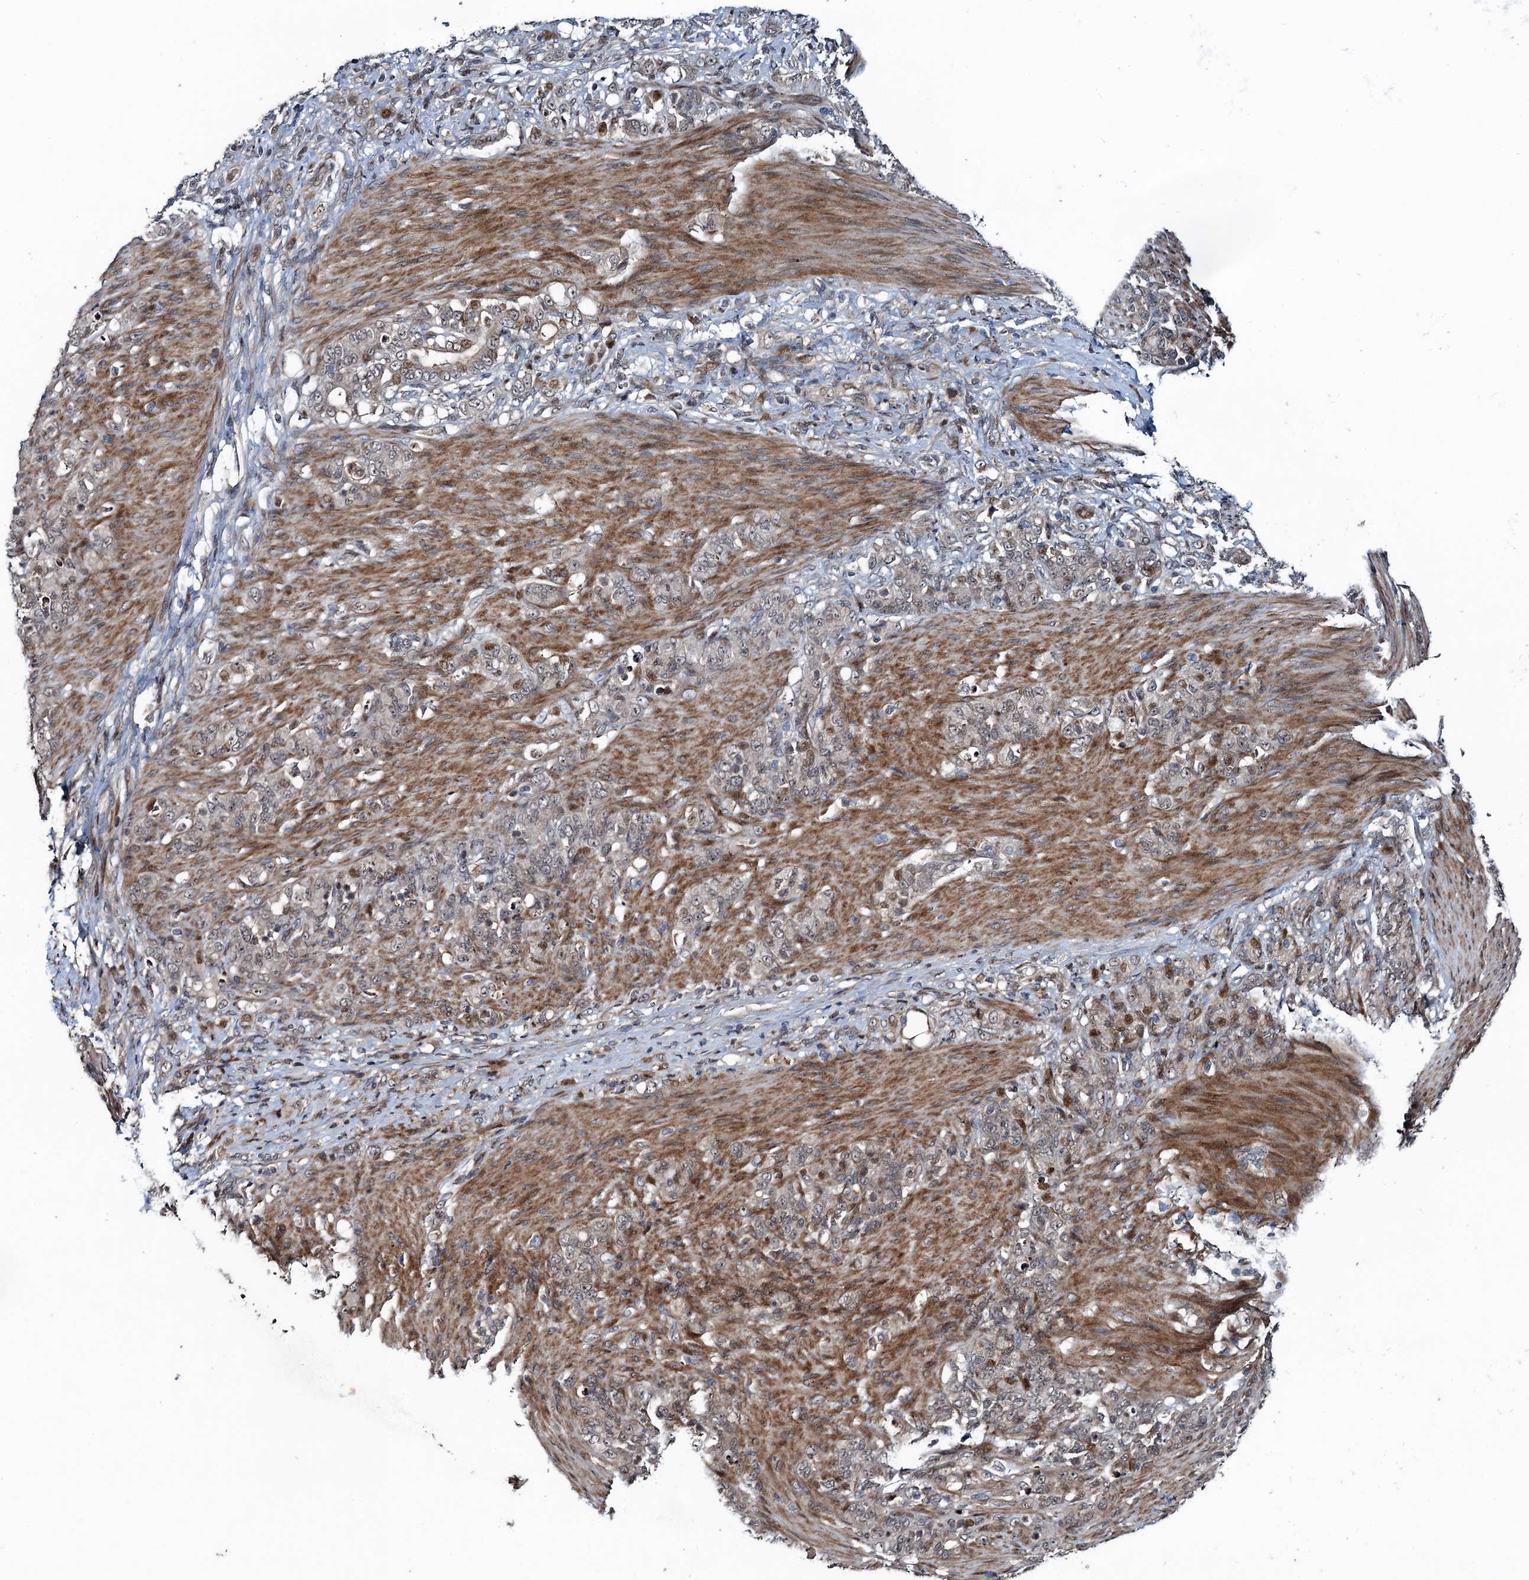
{"staining": {"intensity": "moderate", "quantity": "<25%", "location": "nuclear"}, "tissue": "stomach cancer", "cell_type": "Tumor cells", "image_type": "cancer", "snomed": [{"axis": "morphology", "description": "Adenocarcinoma, NOS"}, {"axis": "topography", "description": "Stomach"}], "caption": "Brown immunohistochemical staining in human stomach cancer displays moderate nuclear positivity in about <25% of tumor cells.", "gene": "ATOSA", "patient": {"sex": "female", "age": 79}}